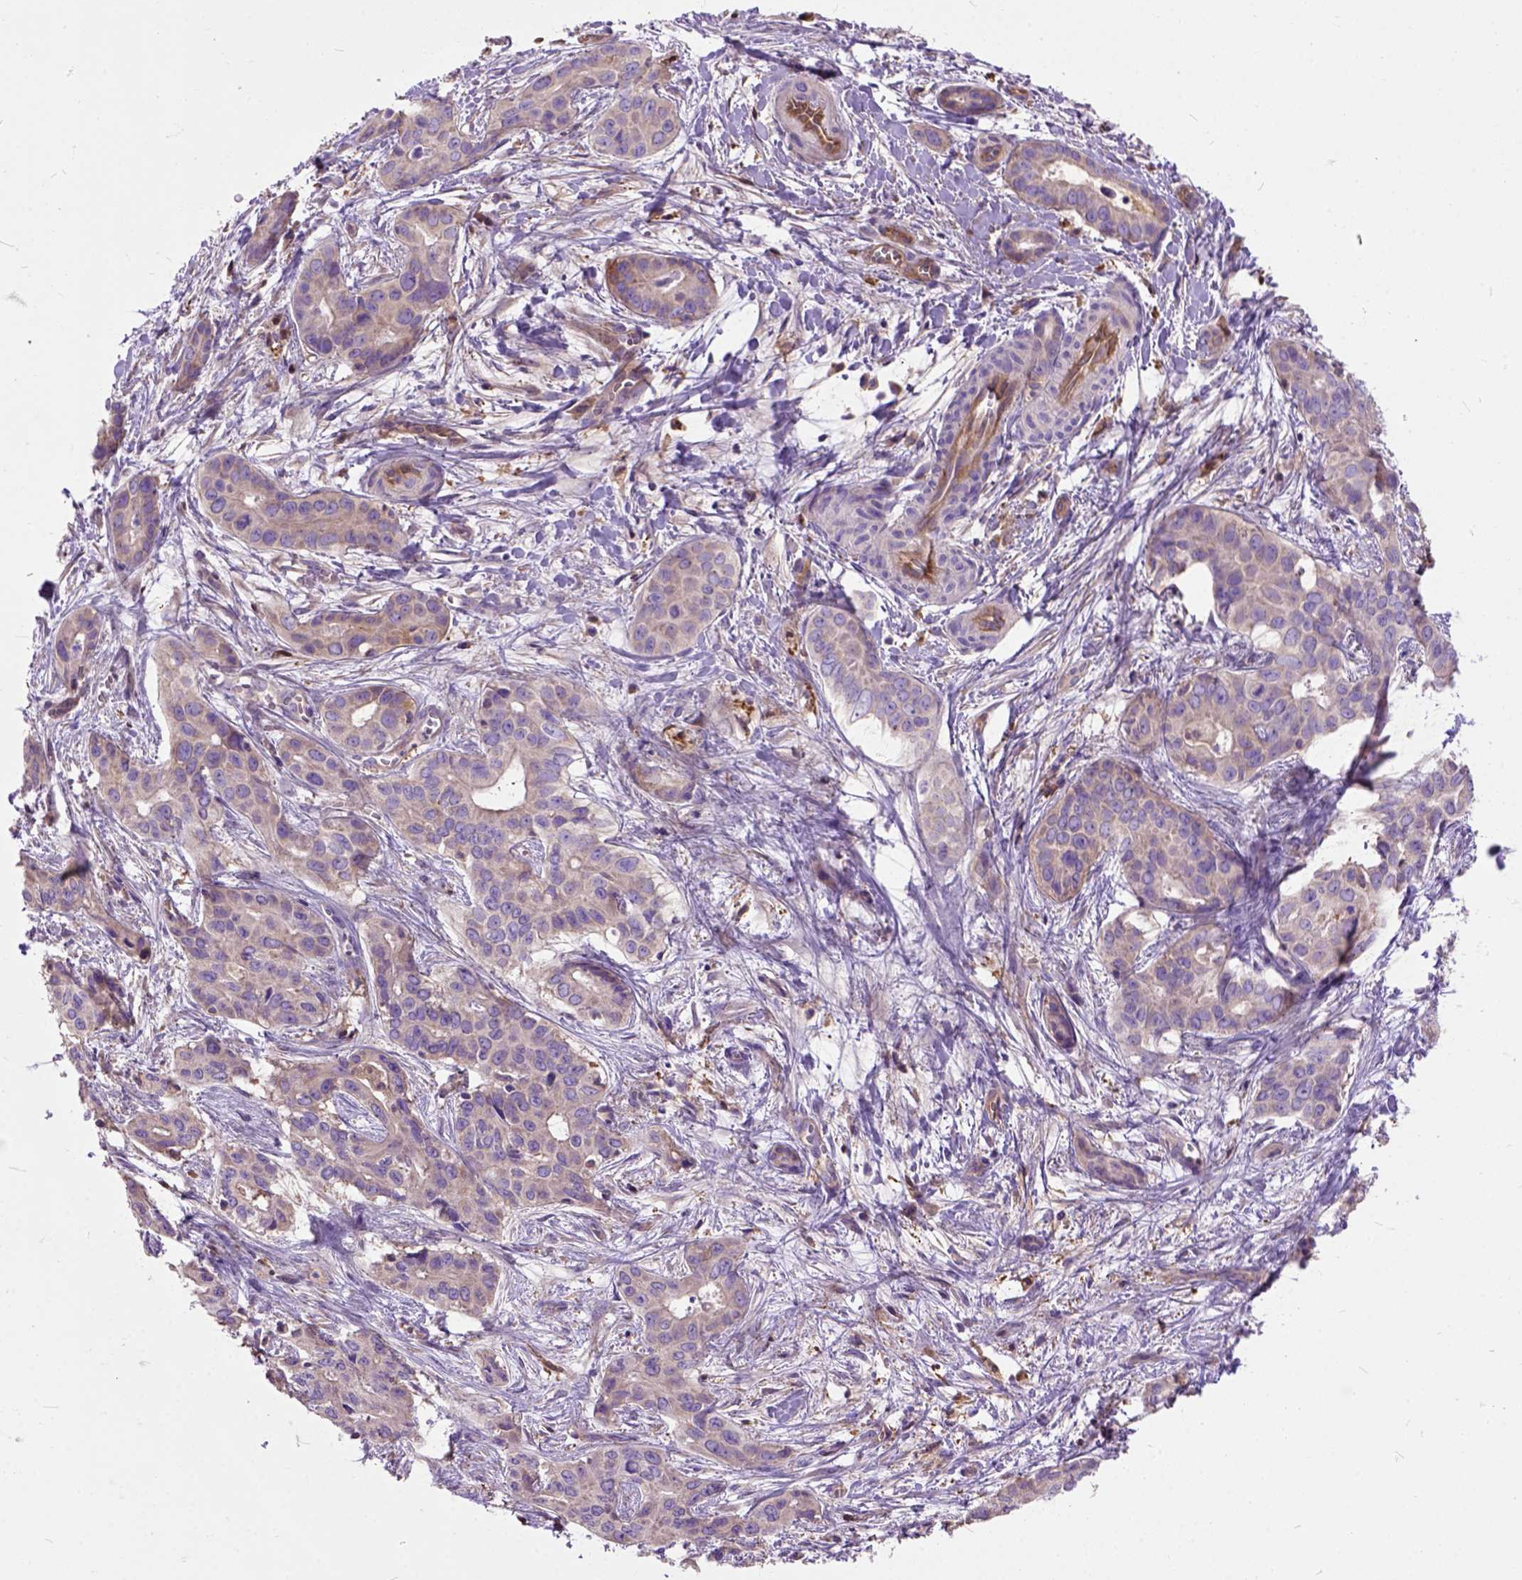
{"staining": {"intensity": "weak", "quantity": ">75%", "location": "cytoplasmic/membranous"}, "tissue": "liver cancer", "cell_type": "Tumor cells", "image_type": "cancer", "snomed": [{"axis": "morphology", "description": "Cholangiocarcinoma"}, {"axis": "topography", "description": "Liver"}], "caption": "High-power microscopy captured an immunohistochemistry photomicrograph of liver cancer (cholangiocarcinoma), revealing weak cytoplasmic/membranous expression in approximately >75% of tumor cells.", "gene": "SEMA4F", "patient": {"sex": "female", "age": 65}}